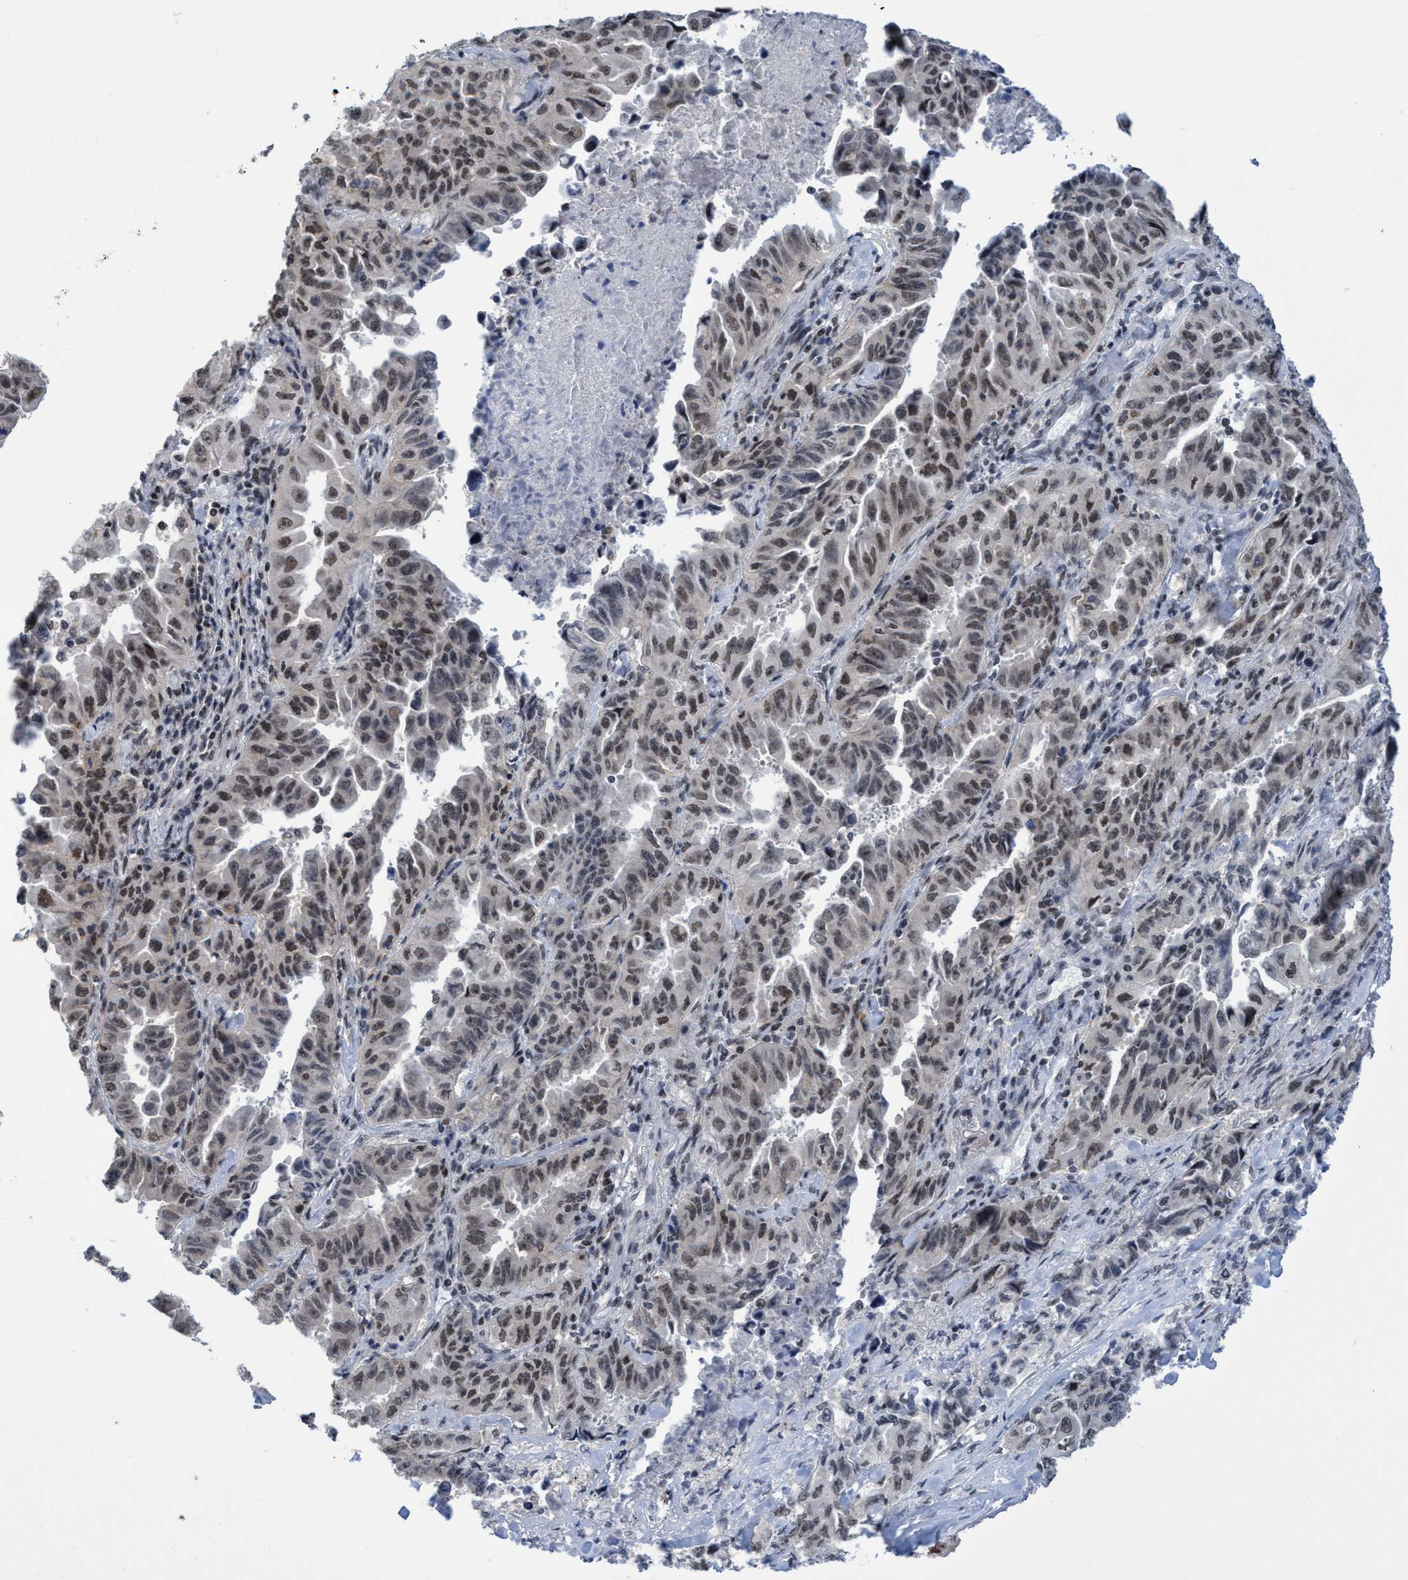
{"staining": {"intensity": "weak", "quantity": "25%-75%", "location": "nuclear"}, "tissue": "lung cancer", "cell_type": "Tumor cells", "image_type": "cancer", "snomed": [{"axis": "morphology", "description": "Adenocarcinoma, NOS"}, {"axis": "topography", "description": "Lung"}], "caption": "Adenocarcinoma (lung) stained for a protein (brown) shows weak nuclear positive positivity in approximately 25%-75% of tumor cells.", "gene": "C9orf78", "patient": {"sex": "female", "age": 51}}